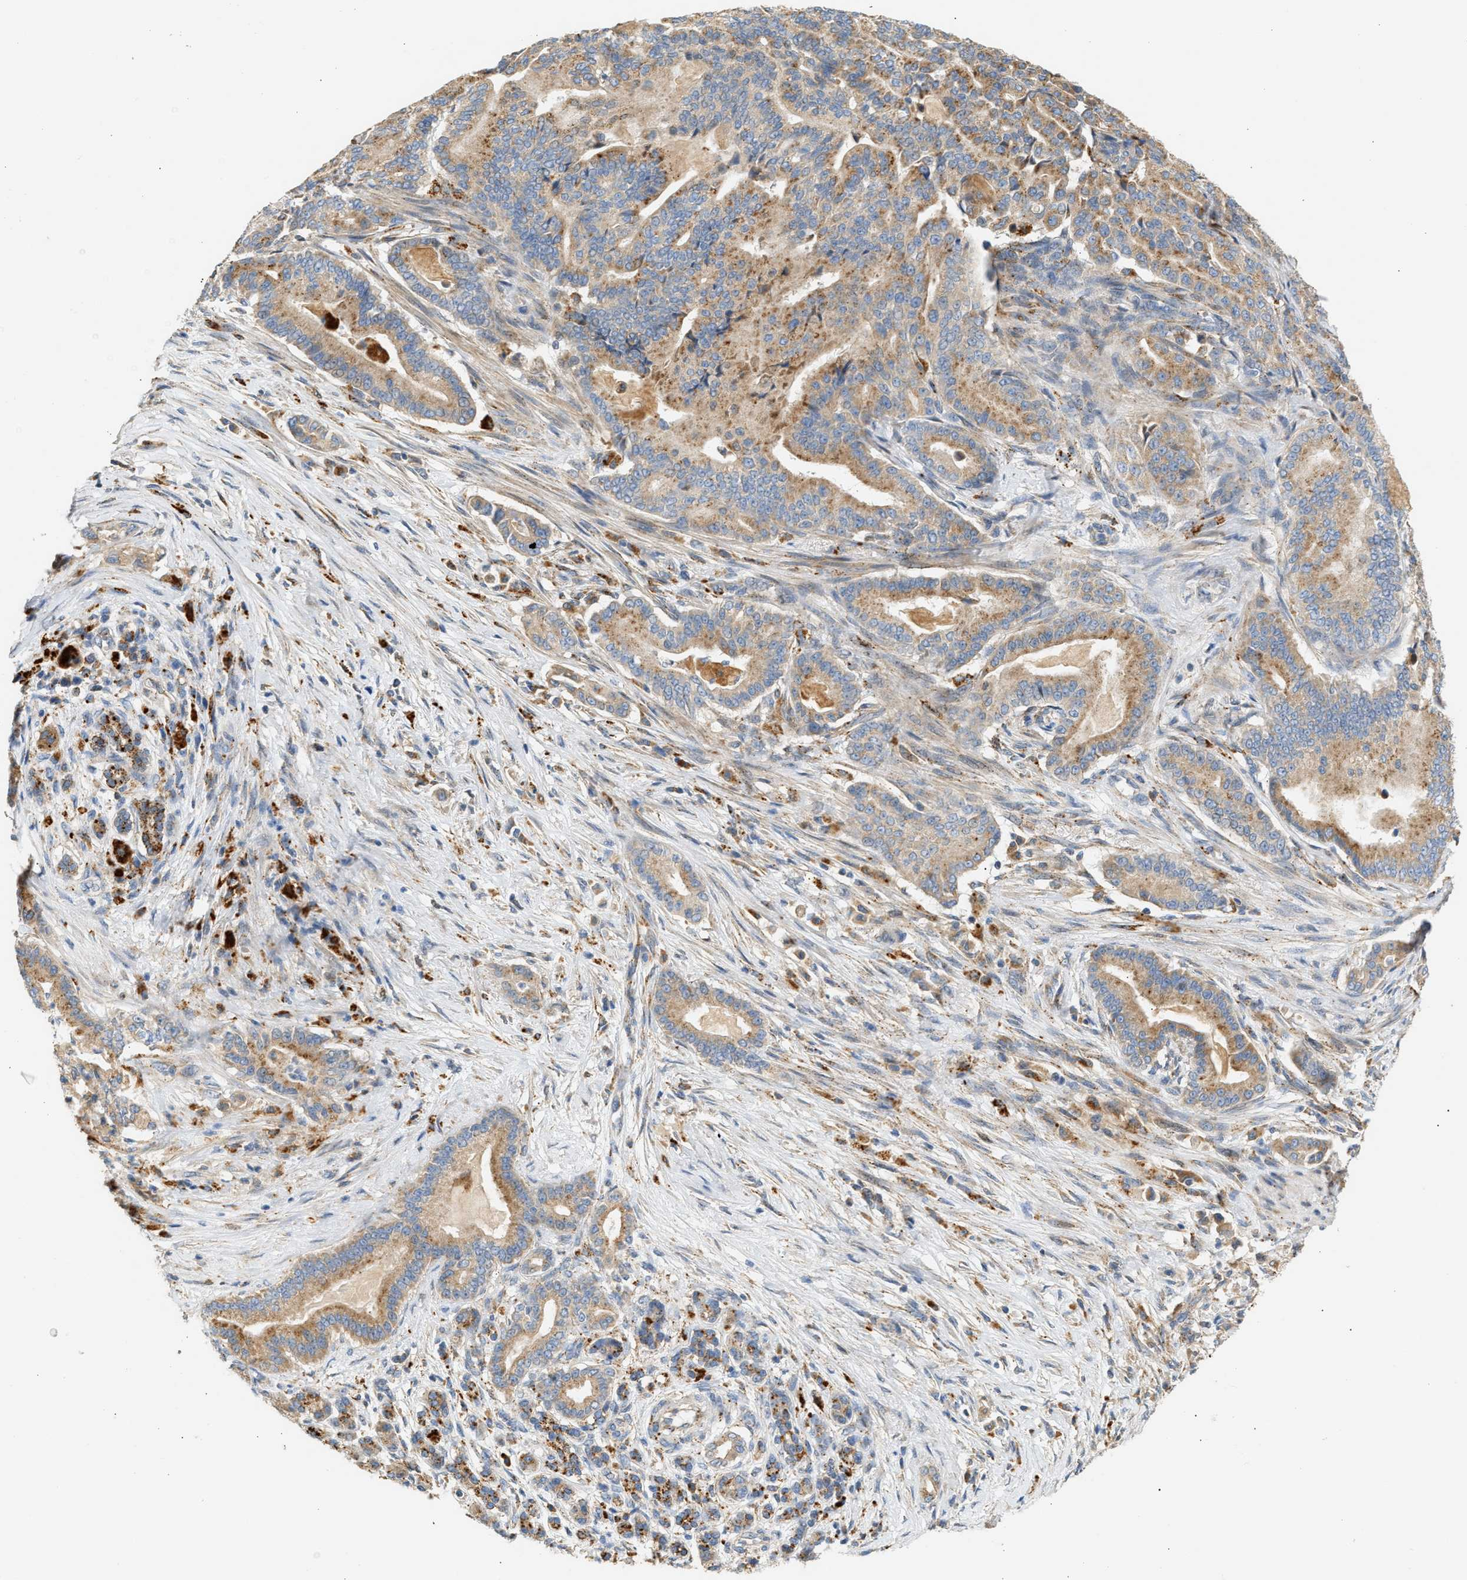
{"staining": {"intensity": "moderate", "quantity": ">75%", "location": "cytoplasmic/membranous"}, "tissue": "pancreatic cancer", "cell_type": "Tumor cells", "image_type": "cancer", "snomed": [{"axis": "morphology", "description": "Normal tissue, NOS"}, {"axis": "morphology", "description": "Adenocarcinoma, NOS"}, {"axis": "topography", "description": "Pancreas"}], "caption": "There is medium levels of moderate cytoplasmic/membranous positivity in tumor cells of pancreatic cancer (adenocarcinoma), as demonstrated by immunohistochemical staining (brown color).", "gene": "ENTHD1", "patient": {"sex": "male", "age": 63}}